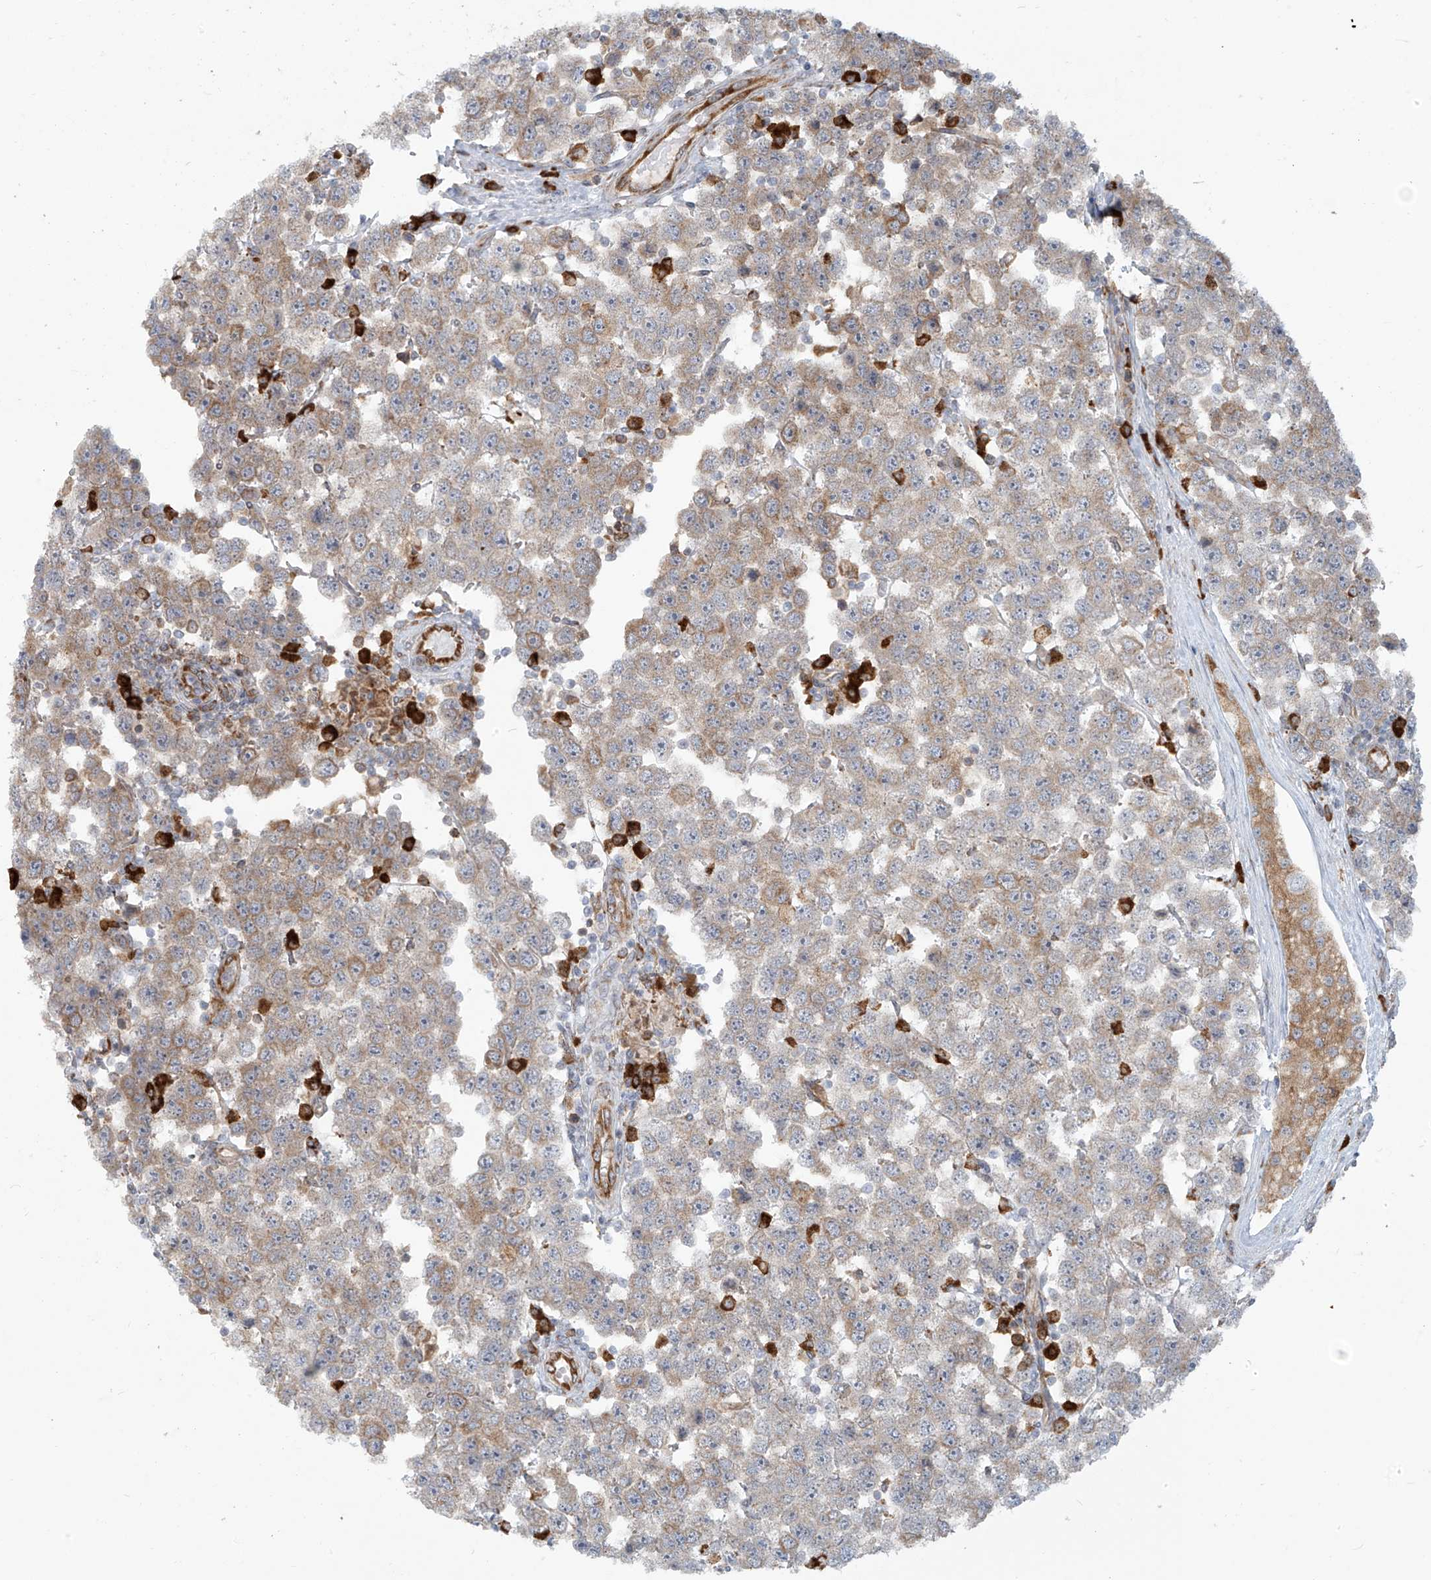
{"staining": {"intensity": "weak", "quantity": ">75%", "location": "cytoplasmic/membranous"}, "tissue": "testis cancer", "cell_type": "Tumor cells", "image_type": "cancer", "snomed": [{"axis": "morphology", "description": "Seminoma, NOS"}, {"axis": "topography", "description": "Testis"}], "caption": "Protein expression analysis of human seminoma (testis) reveals weak cytoplasmic/membranous expression in approximately >75% of tumor cells.", "gene": "KATNIP", "patient": {"sex": "male", "age": 28}}